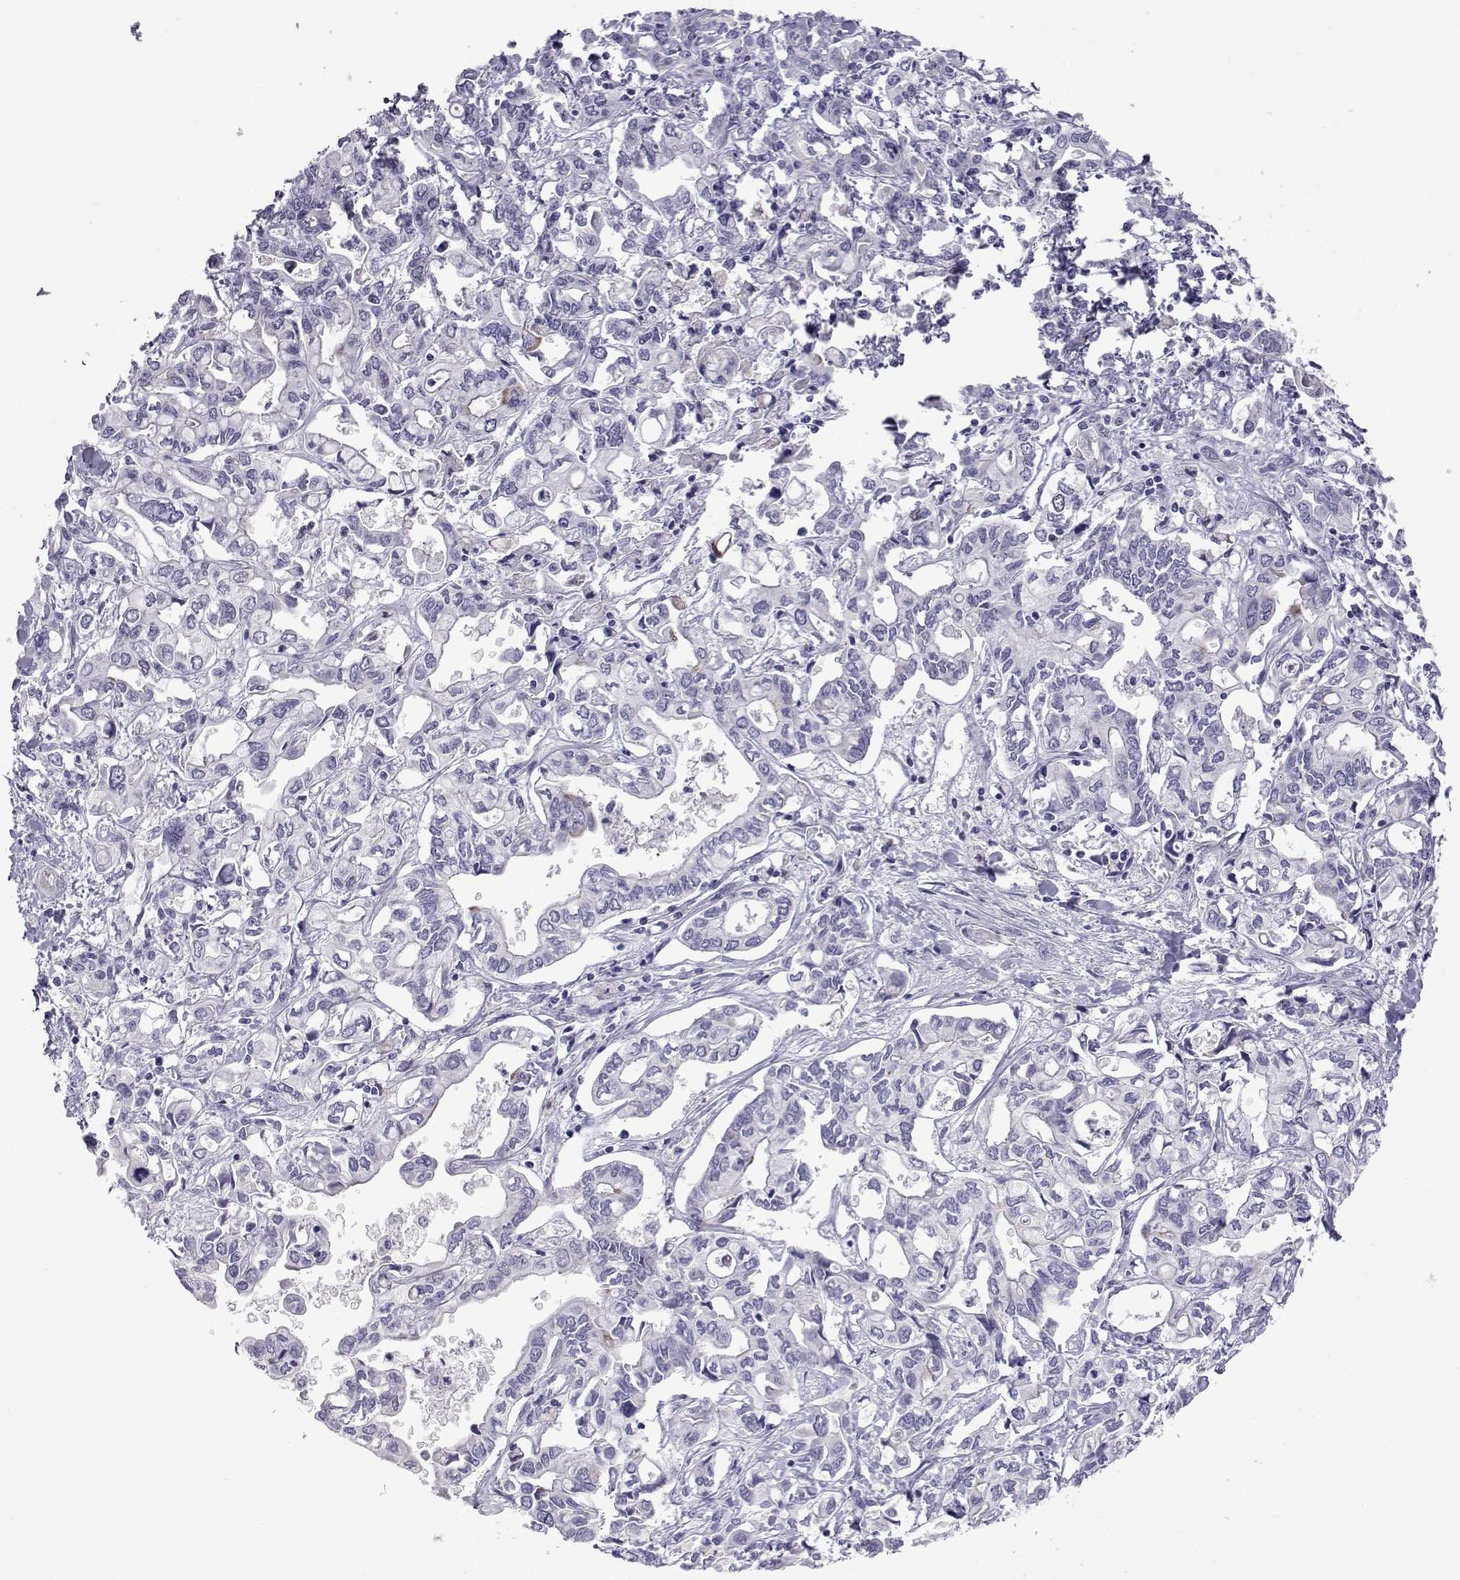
{"staining": {"intensity": "negative", "quantity": "none", "location": "none"}, "tissue": "liver cancer", "cell_type": "Tumor cells", "image_type": "cancer", "snomed": [{"axis": "morphology", "description": "Cholangiocarcinoma"}, {"axis": "topography", "description": "Liver"}], "caption": "This is an IHC histopathology image of liver cholangiocarcinoma. There is no positivity in tumor cells.", "gene": "COL22A1", "patient": {"sex": "female", "age": 64}}